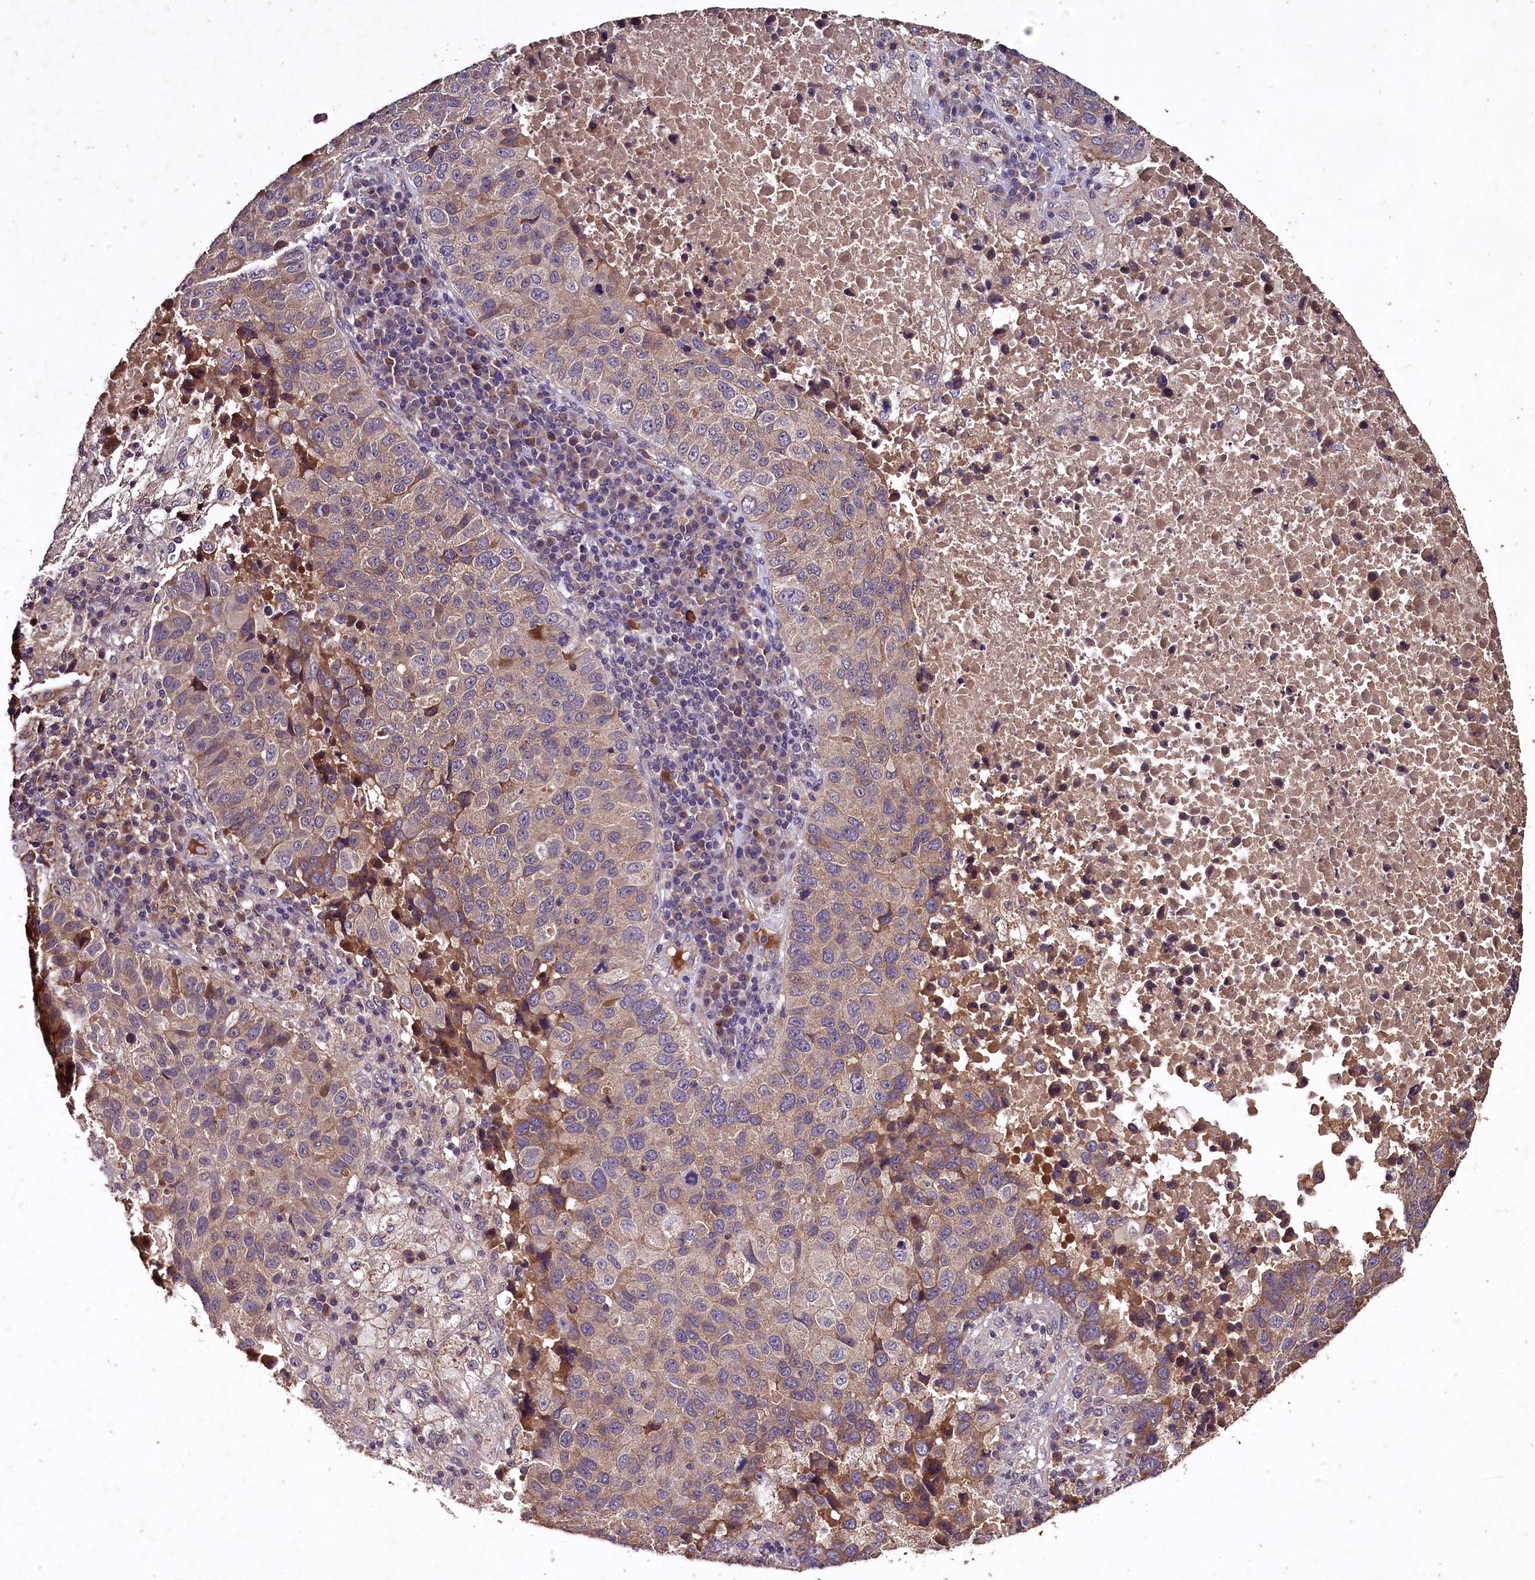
{"staining": {"intensity": "weak", "quantity": "25%-75%", "location": "cytoplasmic/membranous"}, "tissue": "lung cancer", "cell_type": "Tumor cells", "image_type": "cancer", "snomed": [{"axis": "morphology", "description": "Squamous cell carcinoma, NOS"}, {"axis": "topography", "description": "Lung"}], "caption": "Squamous cell carcinoma (lung) was stained to show a protein in brown. There is low levels of weak cytoplasmic/membranous positivity in about 25%-75% of tumor cells. (IHC, brightfield microscopy, high magnification).", "gene": "PLXNB1", "patient": {"sex": "male", "age": 73}}